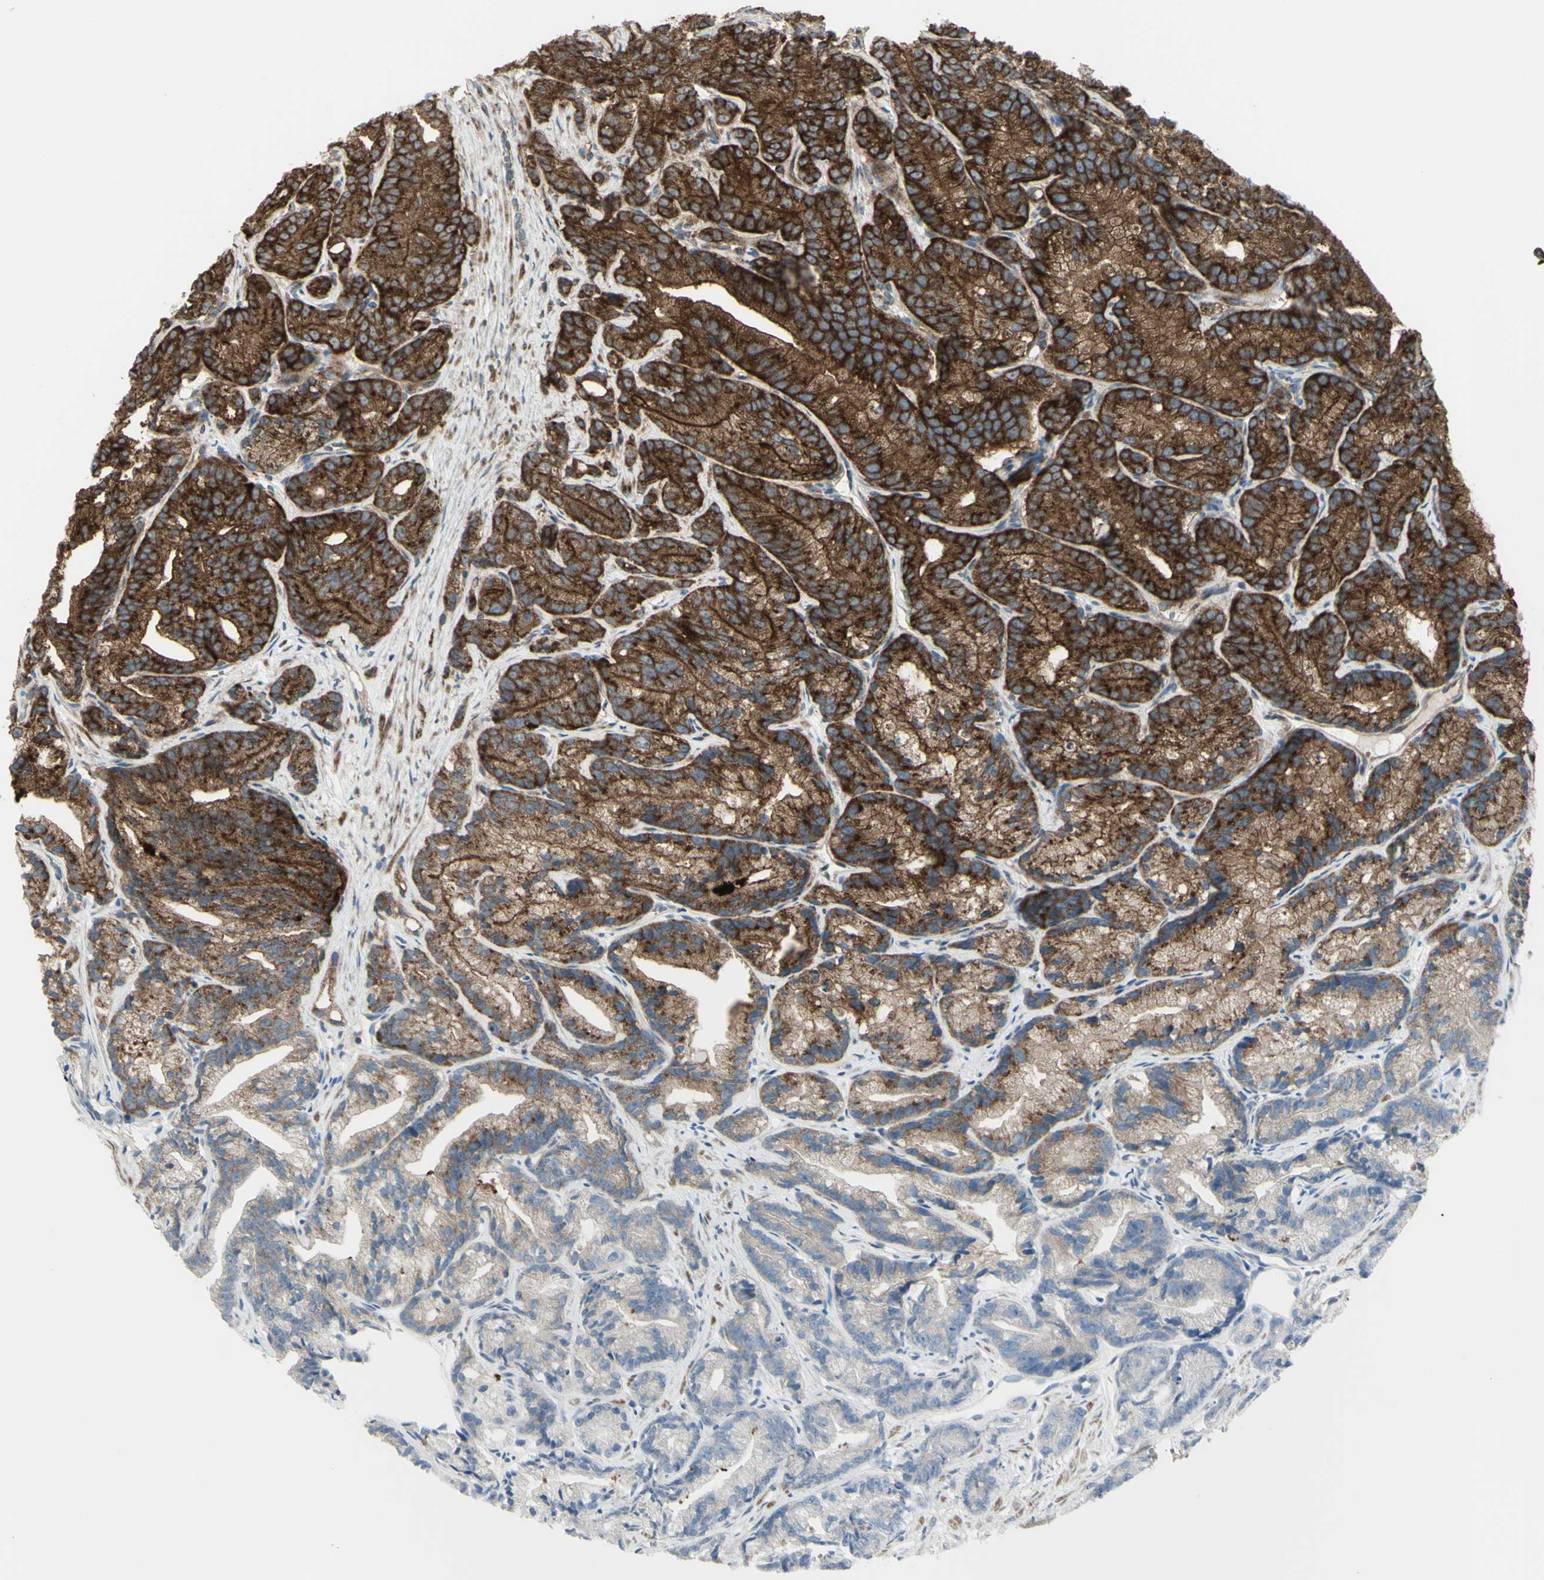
{"staining": {"intensity": "strong", "quantity": ">75%", "location": "cytoplasmic/membranous"}, "tissue": "prostate cancer", "cell_type": "Tumor cells", "image_type": "cancer", "snomed": [{"axis": "morphology", "description": "Adenocarcinoma, Low grade"}, {"axis": "topography", "description": "Prostate"}], "caption": "Human prostate cancer (adenocarcinoma (low-grade)) stained with a protein marker reveals strong staining in tumor cells.", "gene": "NAPA", "patient": {"sex": "male", "age": 89}}